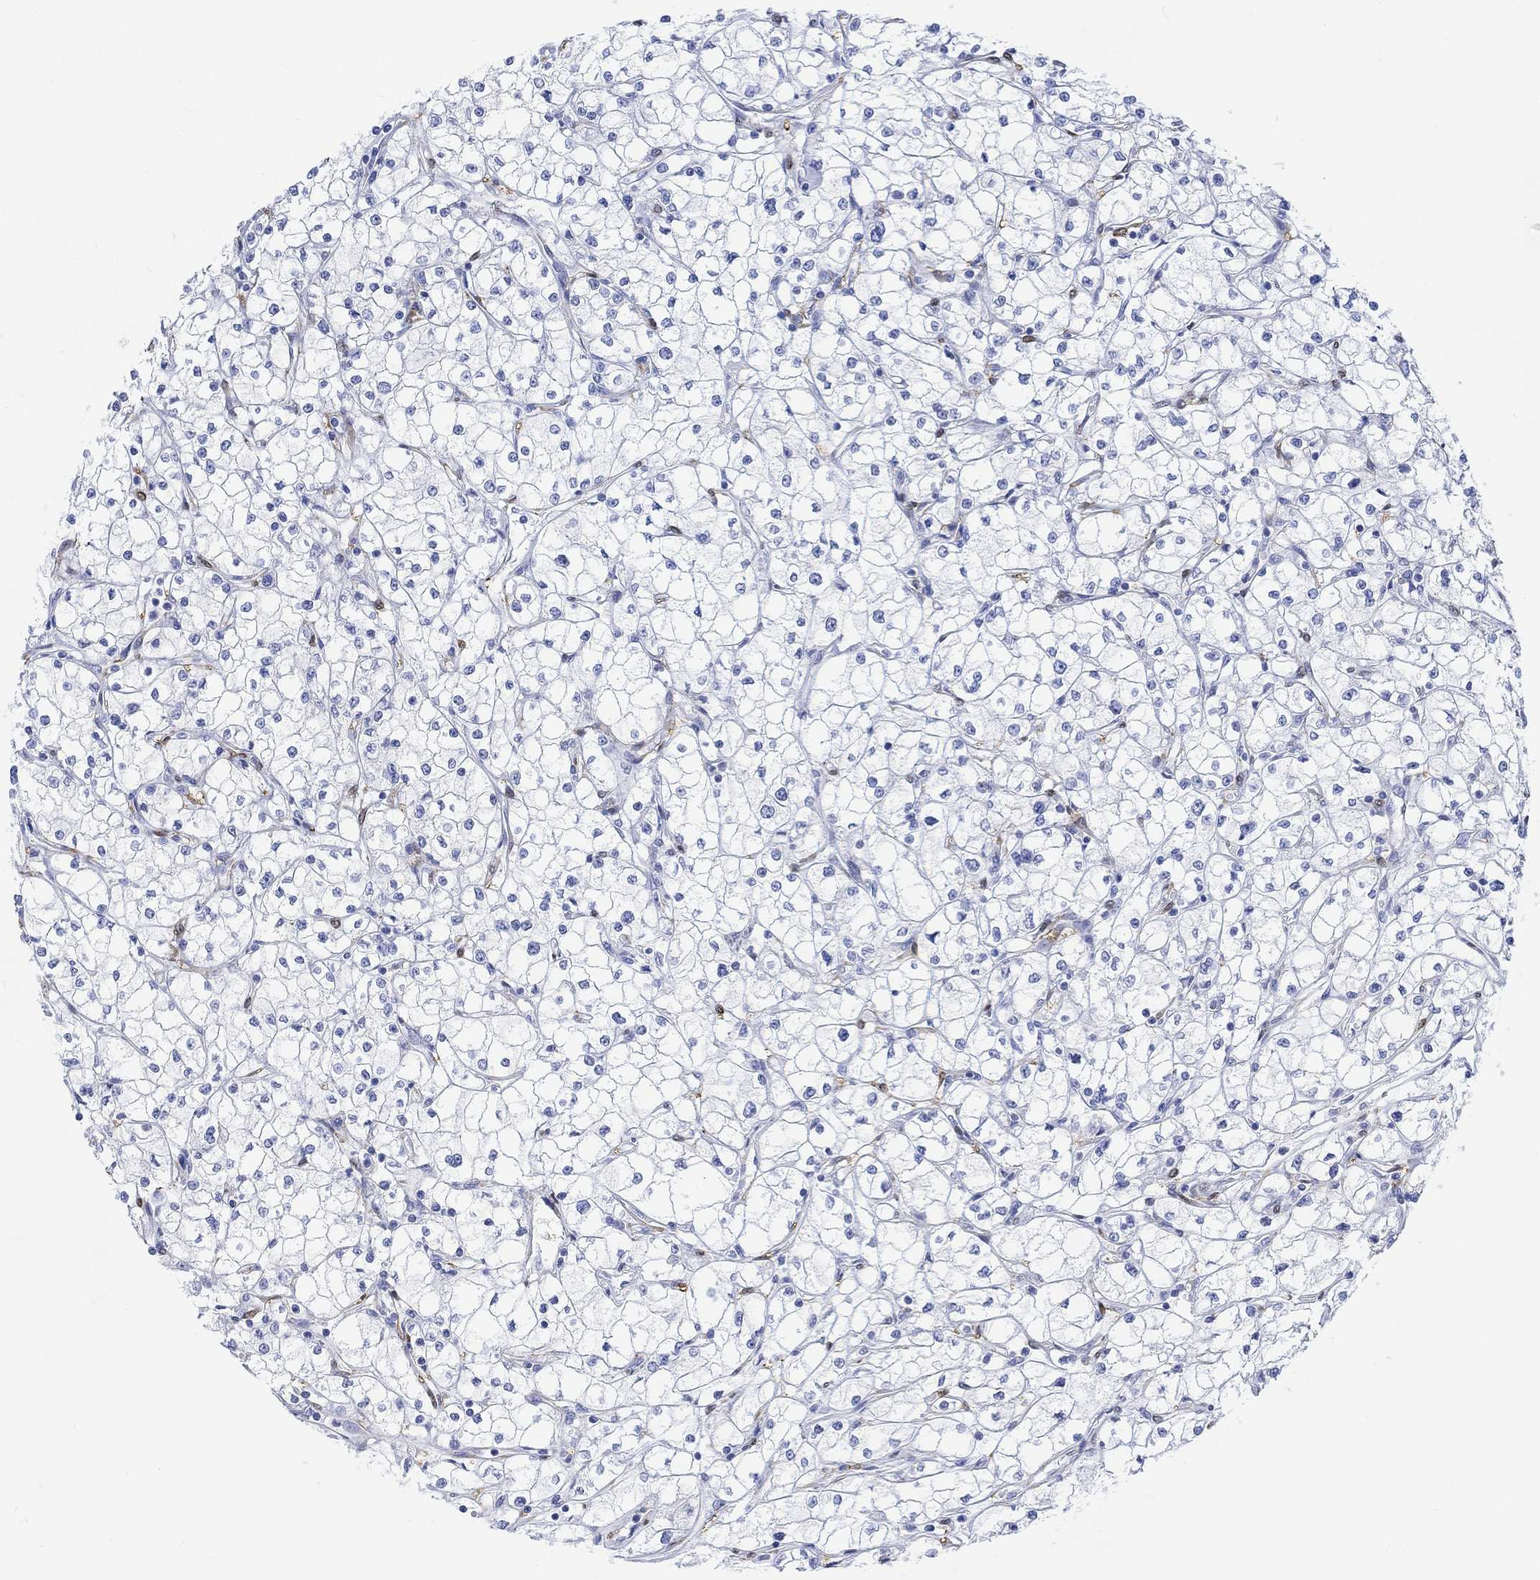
{"staining": {"intensity": "negative", "quantity": "none", "location": "none"}, "tissue": "renal cancer", "cell_type": "Tumor cells", "image_type": "cancer", "snomed": [{"axis": "morphology", "description": "Adenocarcinoma, NOS"}, {"axis": "topography", "description": "Kidney"}], "caption": "Immunohistochemistry (IHC) of human renal cancer (adenocarcinoma) demonstrates no expression in tumor cells. The staining is performed using DAB brown chromogen with nuclei counter-stained in using hematoxylin.", "gene": "TPPP3", "patient": {"sex": "male", "age": 67}}